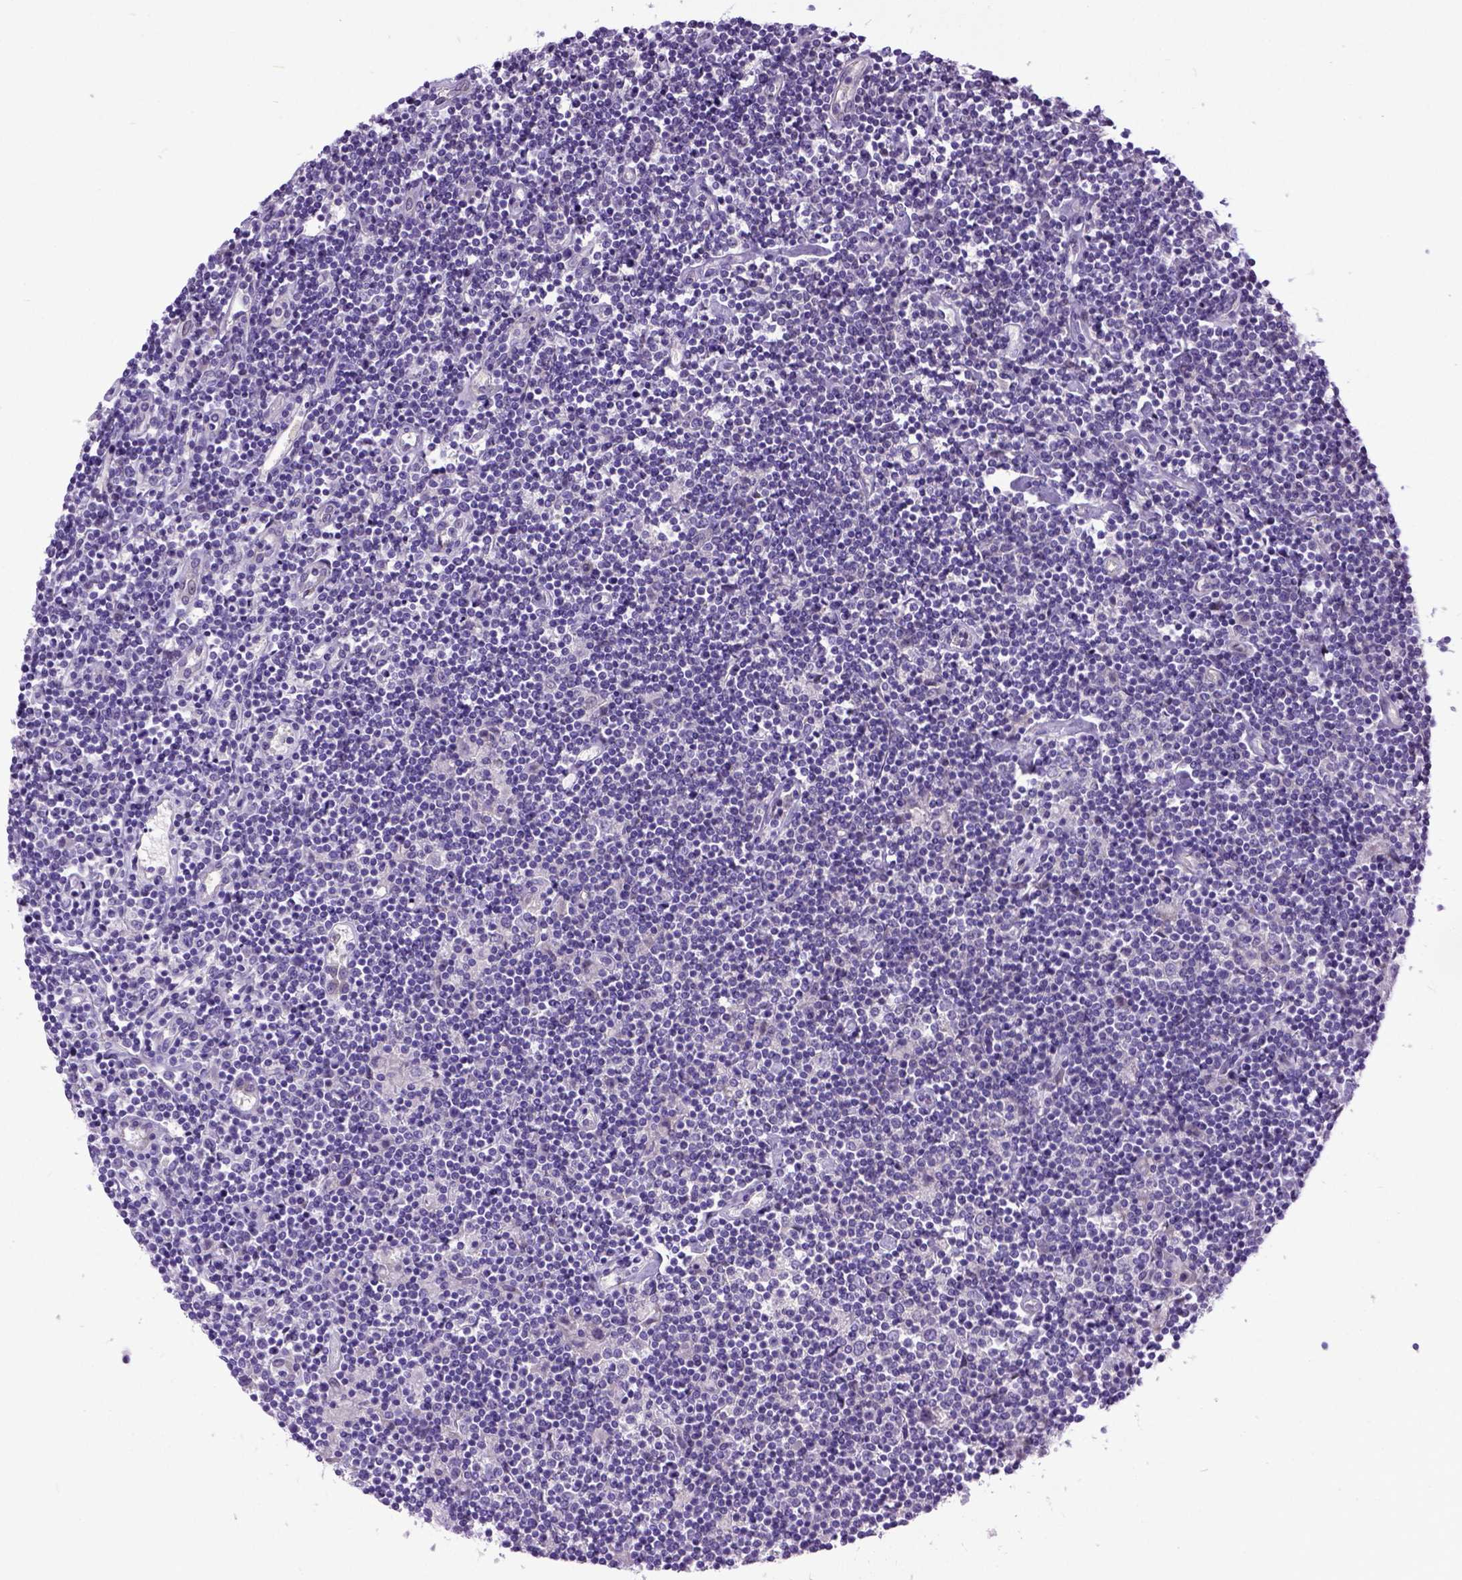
{"staining": {"intensity": "weak", "quantity": "<25%", "location": "cytoplasmic/membranous"}, "tissue": "lymphoma", "cell_type": "Tumor cells", "image_type": "cancer", "snomed": [{"axis": "morphology", "description": "Hodgkin's disease, NOS"}, {"axis": "topography", "description": "Lymph node"}], "caption": "DAB immunohistochemical staining of Hodgkin's disease demonstrates no significant staining in tumor cells.", "gene": "NEK5", "patient": {"sex": "male", "age": 40}}